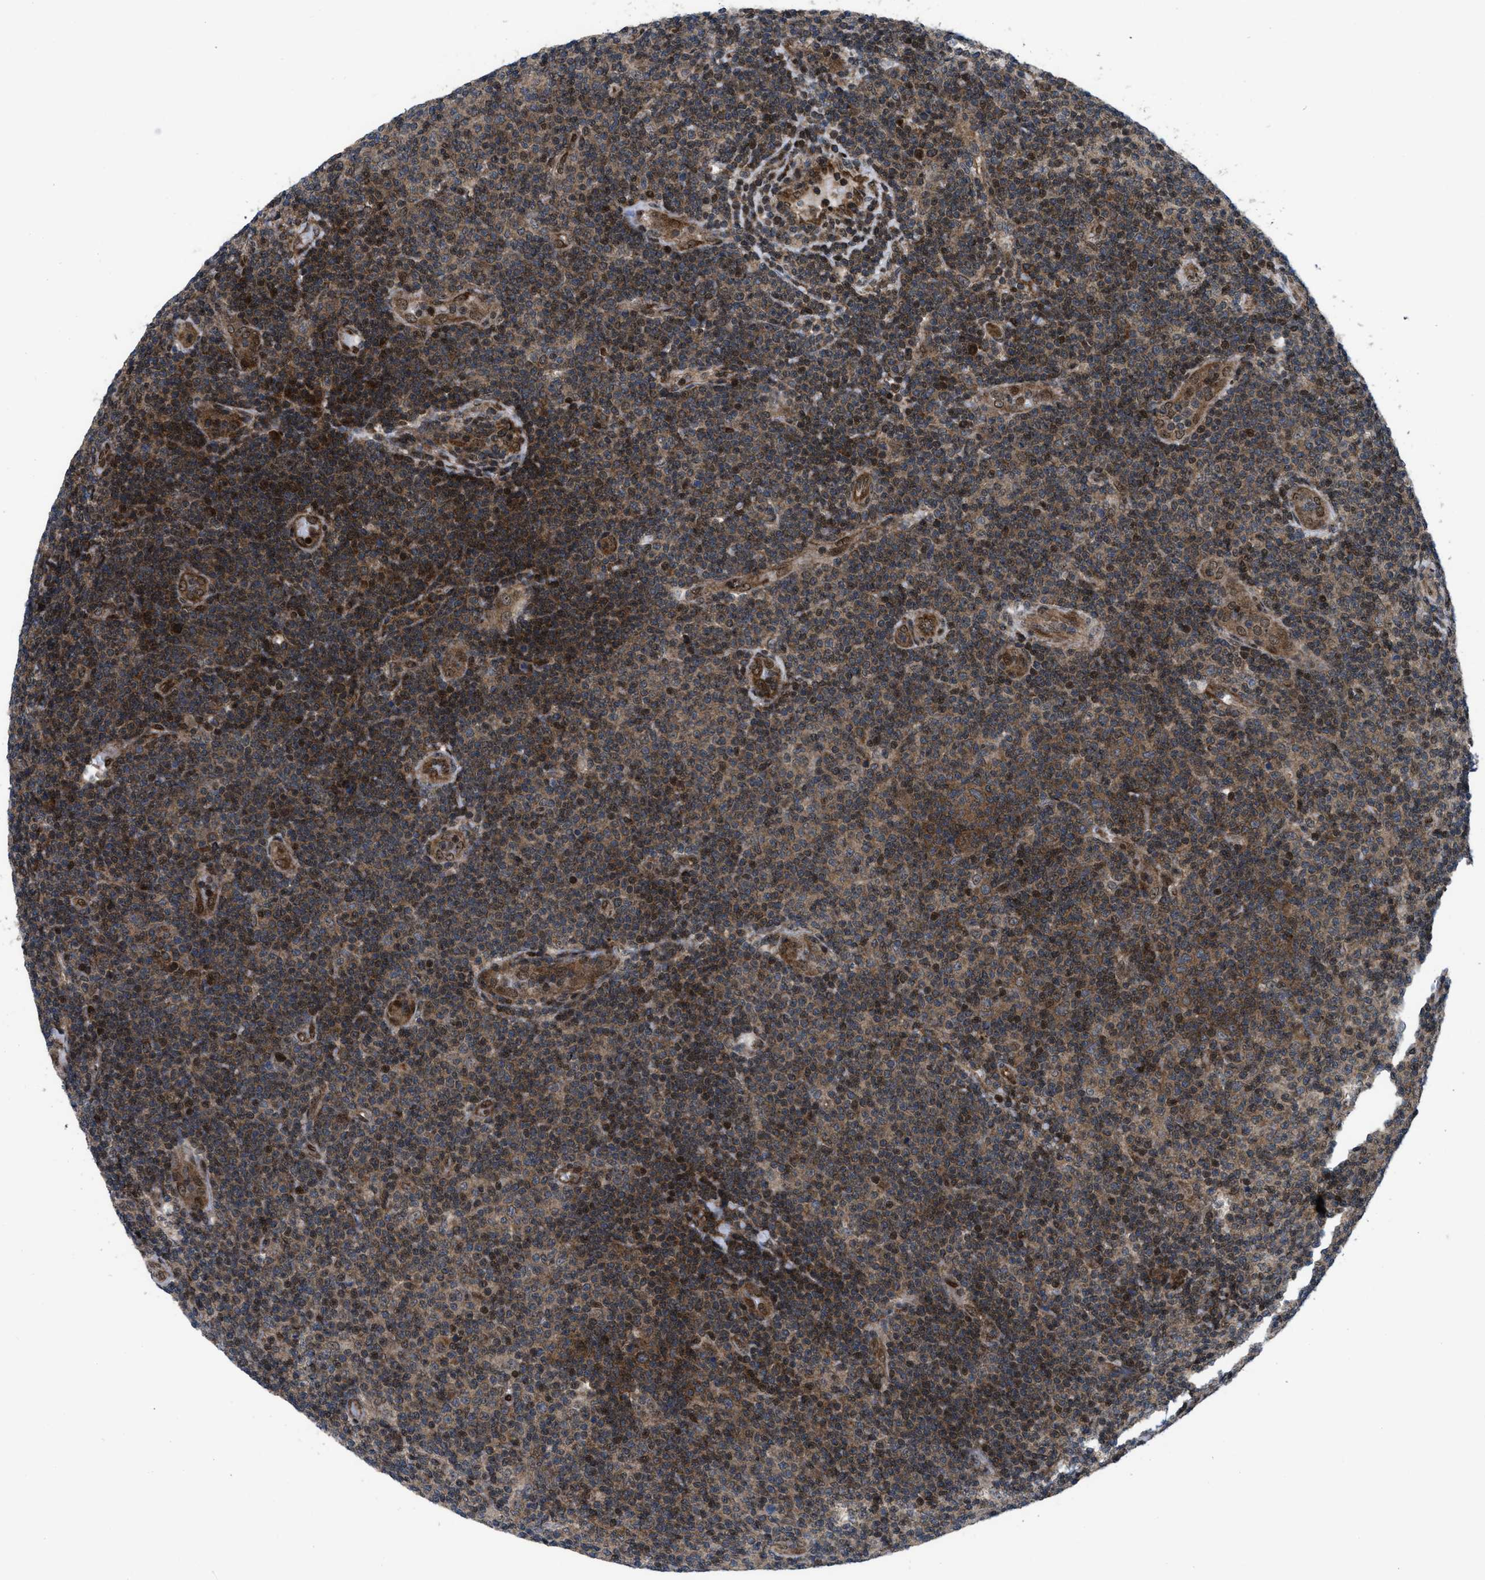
{"staining": {"intensity": "moderate", "quantity": ">75%", "location": "cytoplasmic/membranous,nuclear"}, "tissue": "lymphoma", "cell_type": "Tumor cells", "image_type": "cancer", "snomed": [{"axis": "morphology", "description": "Malignant lymphoma, non-Hodgkin's type, Low grade"}, {"axis": "topography", "description": "Lymph node"}], "caption": "Immunohistochemical staining of malignant lymphoma, non-Hodgkin's type (low-grade) displays medium levels of moderate cytoplasmic/membranous and nuclear positivity in about >75% of tumor cells. (Stains: DAB in brown, nuclei in blue, Microscopy: brightfield microscopy at high magnification).", "gene": "PPP2CB", "patient": {"sex": "male", "age": 83}}